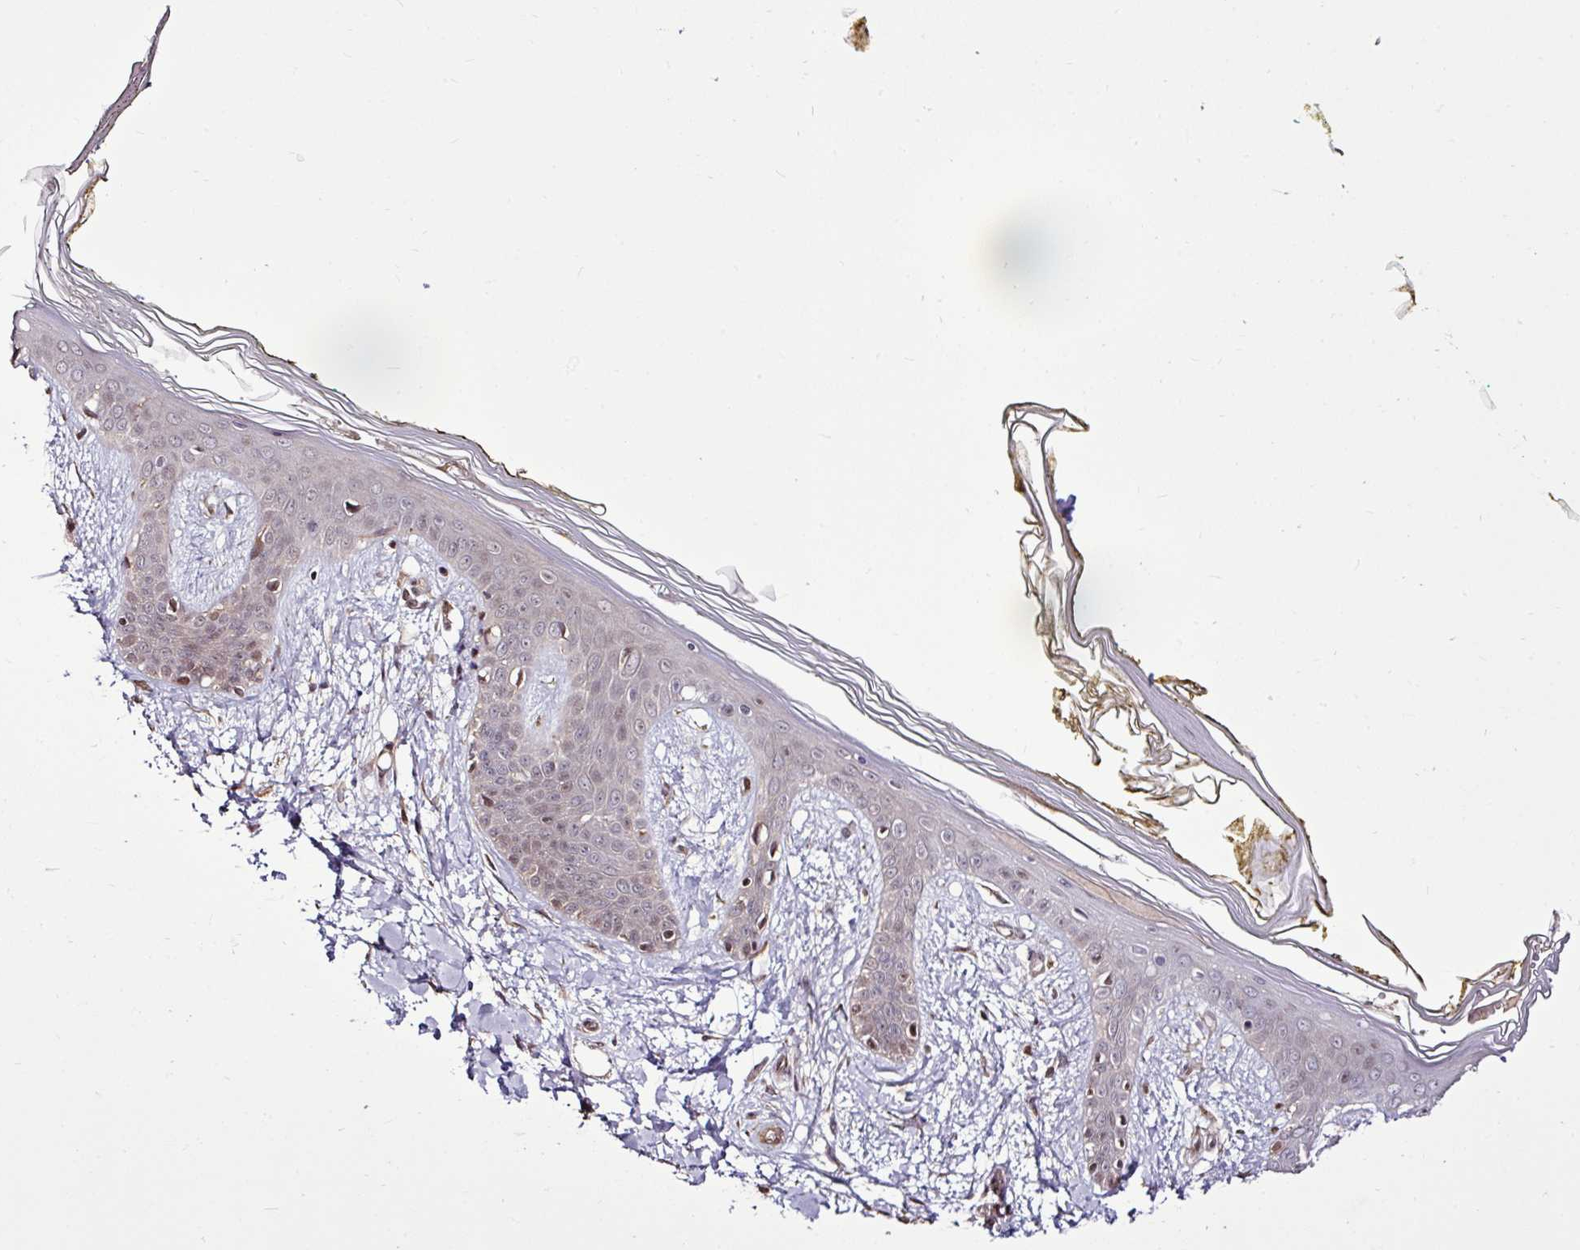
{"staining": {"intensity": "moderate", "quantity": ">75%", "location": "nuclear"}, "tissue": "skin", "cell_type": "Fibroblasts", "image_type": "normal", "snomed": [{"axis": "morphology", "description": "Normal tissue, NOS"}, {"axis": "topography", "description": "Skin"}], "caption": "Fibroblasts reveal moderate nuclear positivity in about >75% of cells in benign skin. (Brightfield microscopy of DAB IHC at high magnification).", "gene": "ITPKC", "patient": {"sex": "female", "age": 34}}